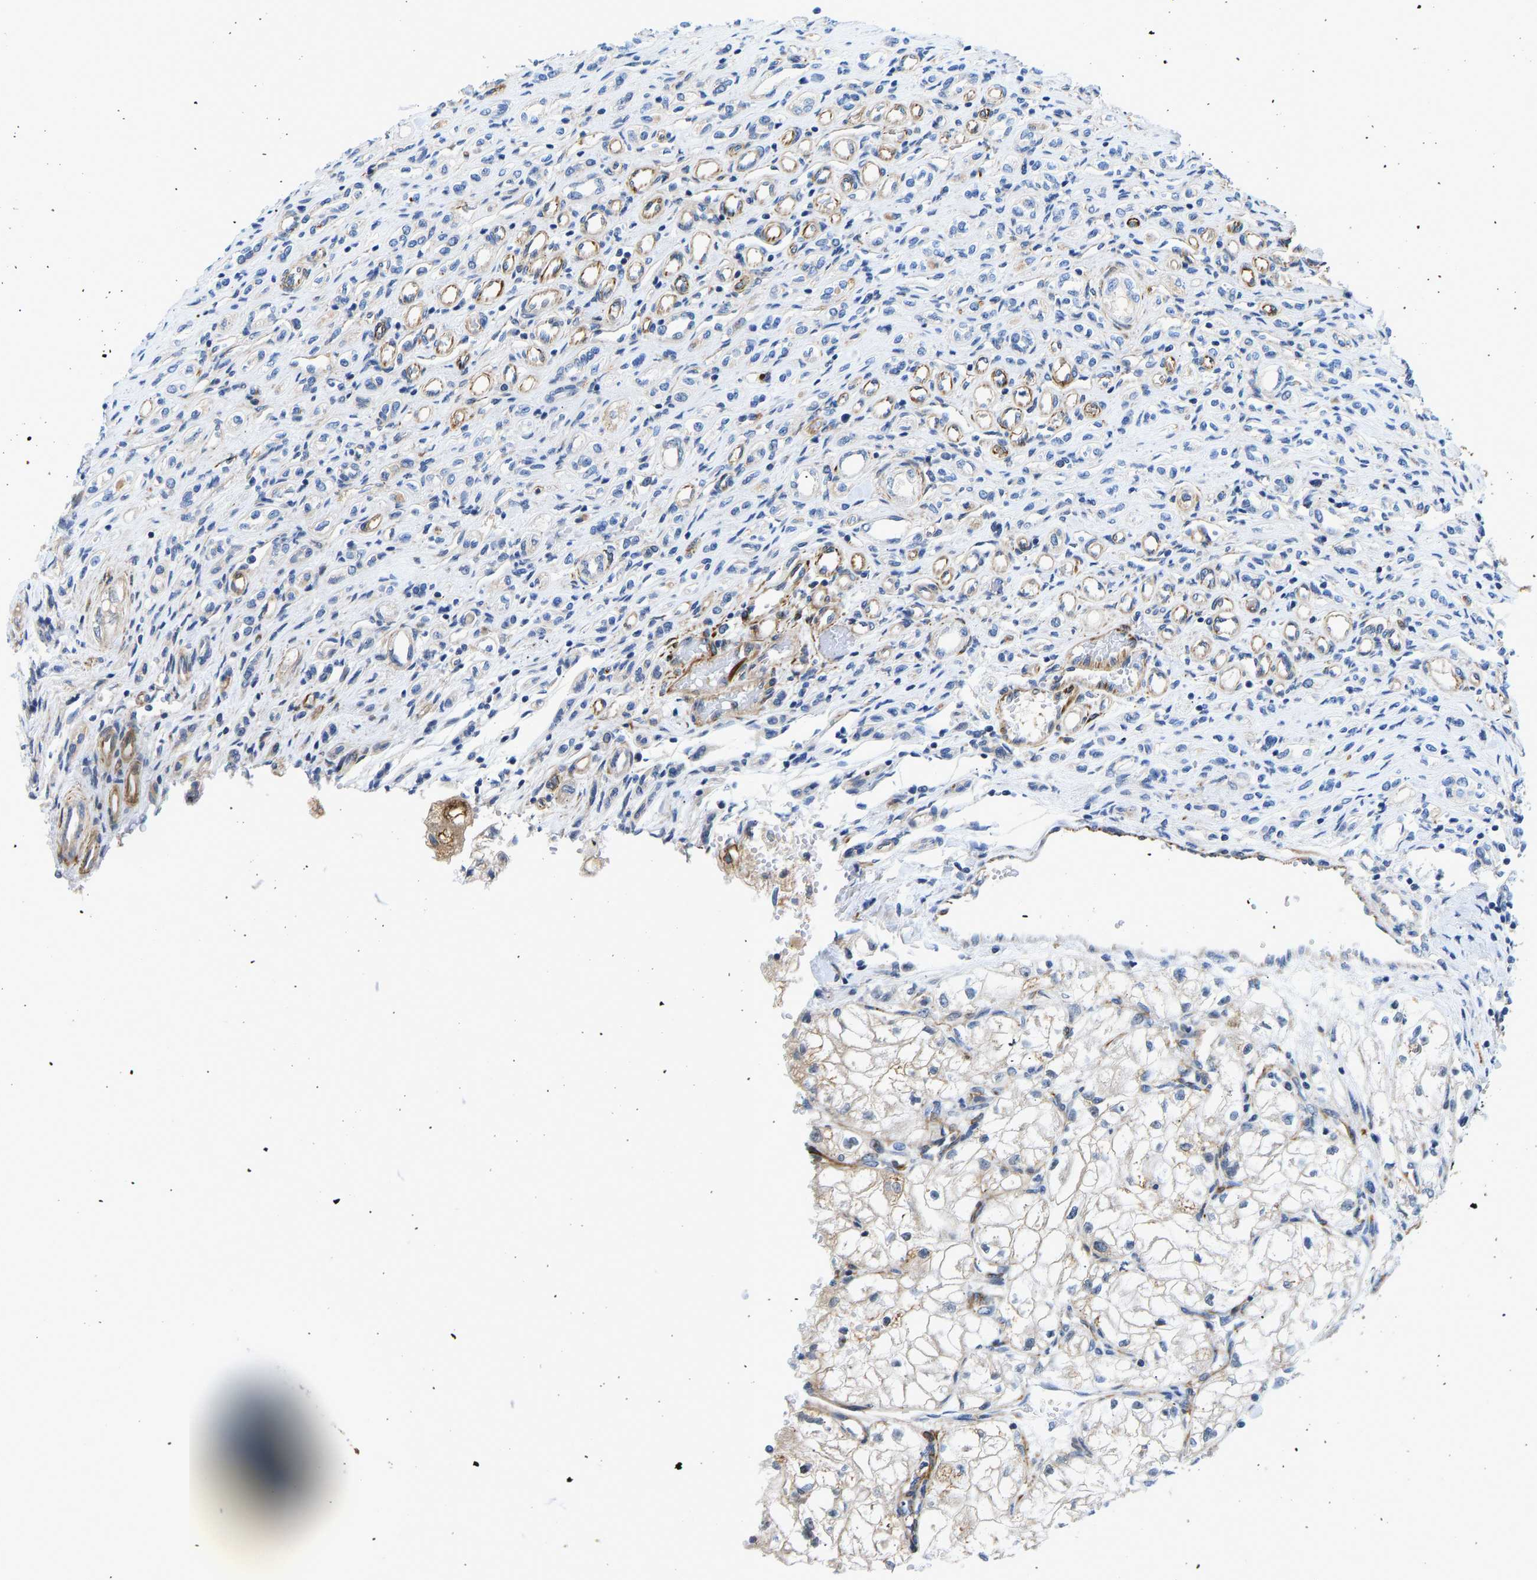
{"staining": {"intensity": "weak", "quantity": "<25%", "location": "cytoplasmic/membranous"}, "tissue": "renal cancer", "cell_type": "Tumor cells", "image_type": "cancer", "snomed": [{"axis": "morphology", "description": "Adenocarcinoma, NOS"}, {"axis": "topography", "description": "Kidney"}], "caption": "Immunohistochemistry histopathology image of neoplastic tissue: renal cancer (adenocarcinoma) stained with DAB (3,3'-diaminobenzidine) demonstrates no significant protein positivity in tumor cells.", "gene": "RESF1", "patient": {"sex": "female", "age": 70}}